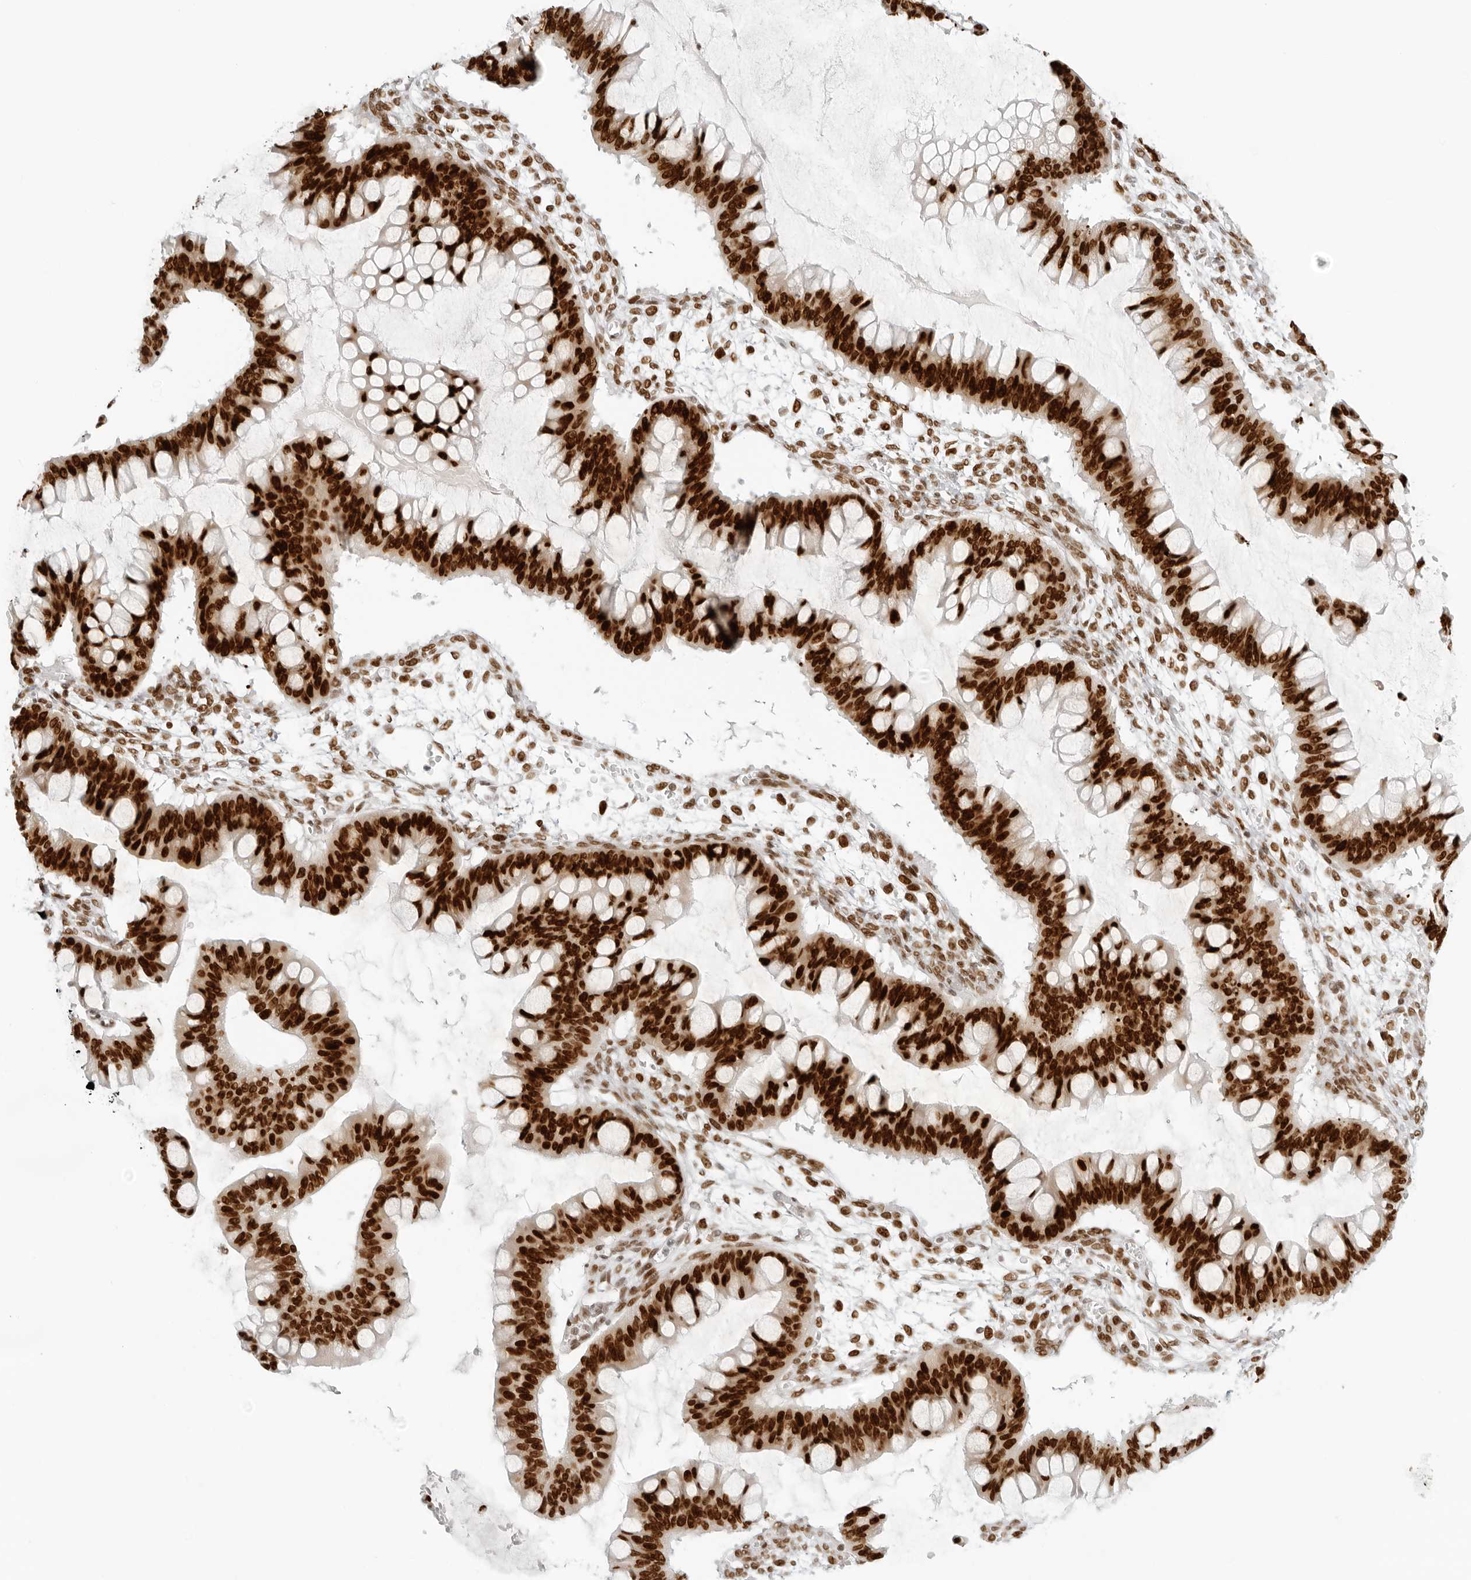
{"staining": {"intensity": "strong", "quantity": ">75%", "location": "nuclear"}, "tissue": "ovarian cancer", "cell_type": "Tumor cells", "image_type": "cancer", "snomed": [{"axis": "morphology", "description": "Cystadenocarcinoma, mucinous, NOS"}, {"axis": "topography", "description": "Ovary"}], "caption": "Ovarian mucinous cystadenocarcinoma was stained to show a protein in brown. There is high levels of strong nuclear staining in approximately >75% of tumor cells.", "gene": "RCC1", "patient": {"sex": "female", "age": 73}}